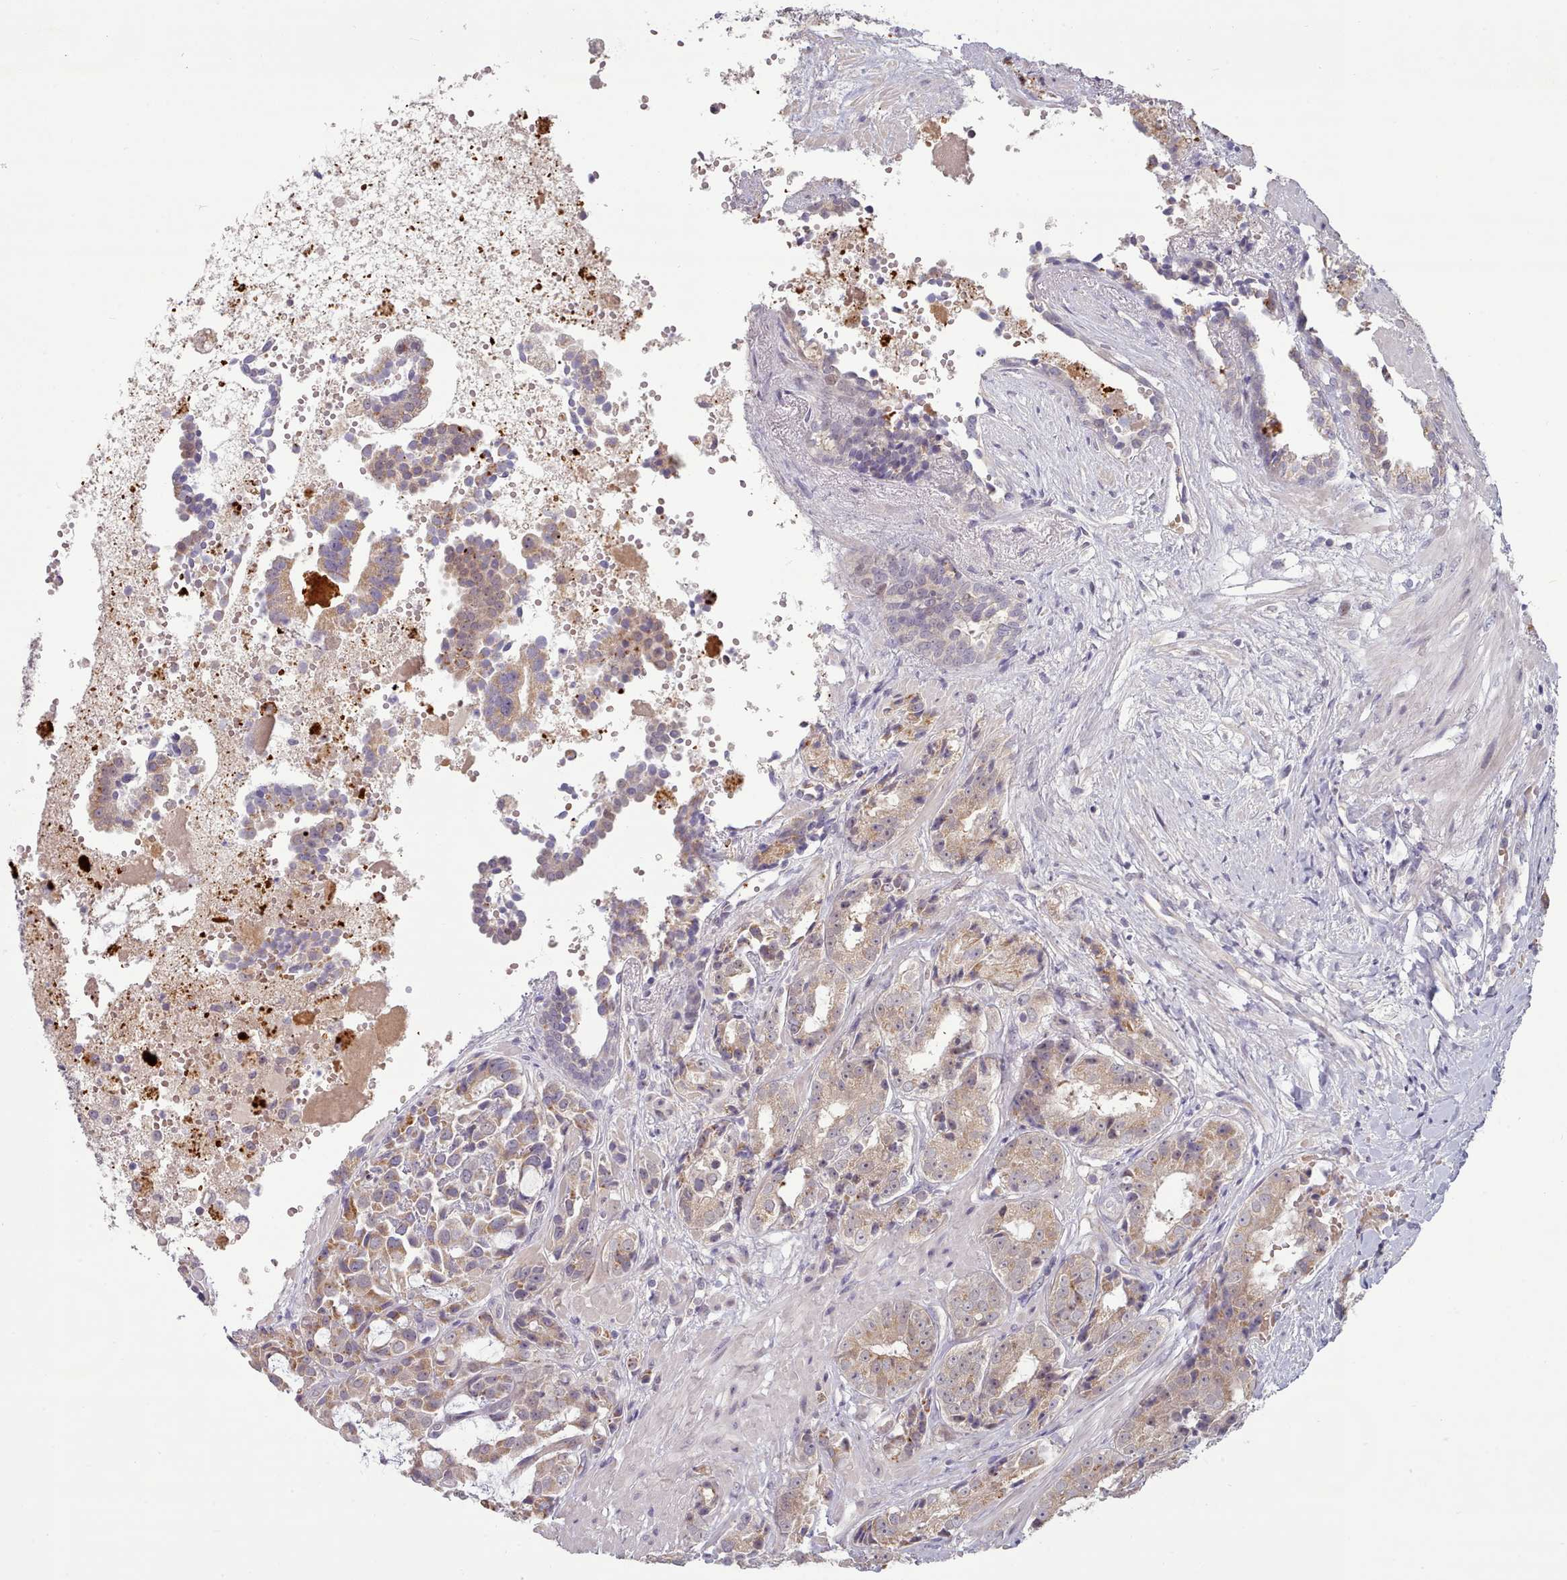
{"staining": {"intensity": "weak", "quantity": ">75%", "location": "cytoplasmic/membranous"}, "tissue": "prostate cancer", "cell_type": "Tumor cells", "image_type": "cancer", "snomed": [{"axis": "morphology", "description": "Adenocarcinoma, High grade"}, {"axis": "topography", "description": "Prostate"}], "caption": "Immunohistochemical staining of prostate cancer exhibits low levels of weak cytoplasmic/membranous protein expression in about >75% of tumor cells.", "gene": "CLNS1A", "patient": {"sex": "male", "age": 71}}